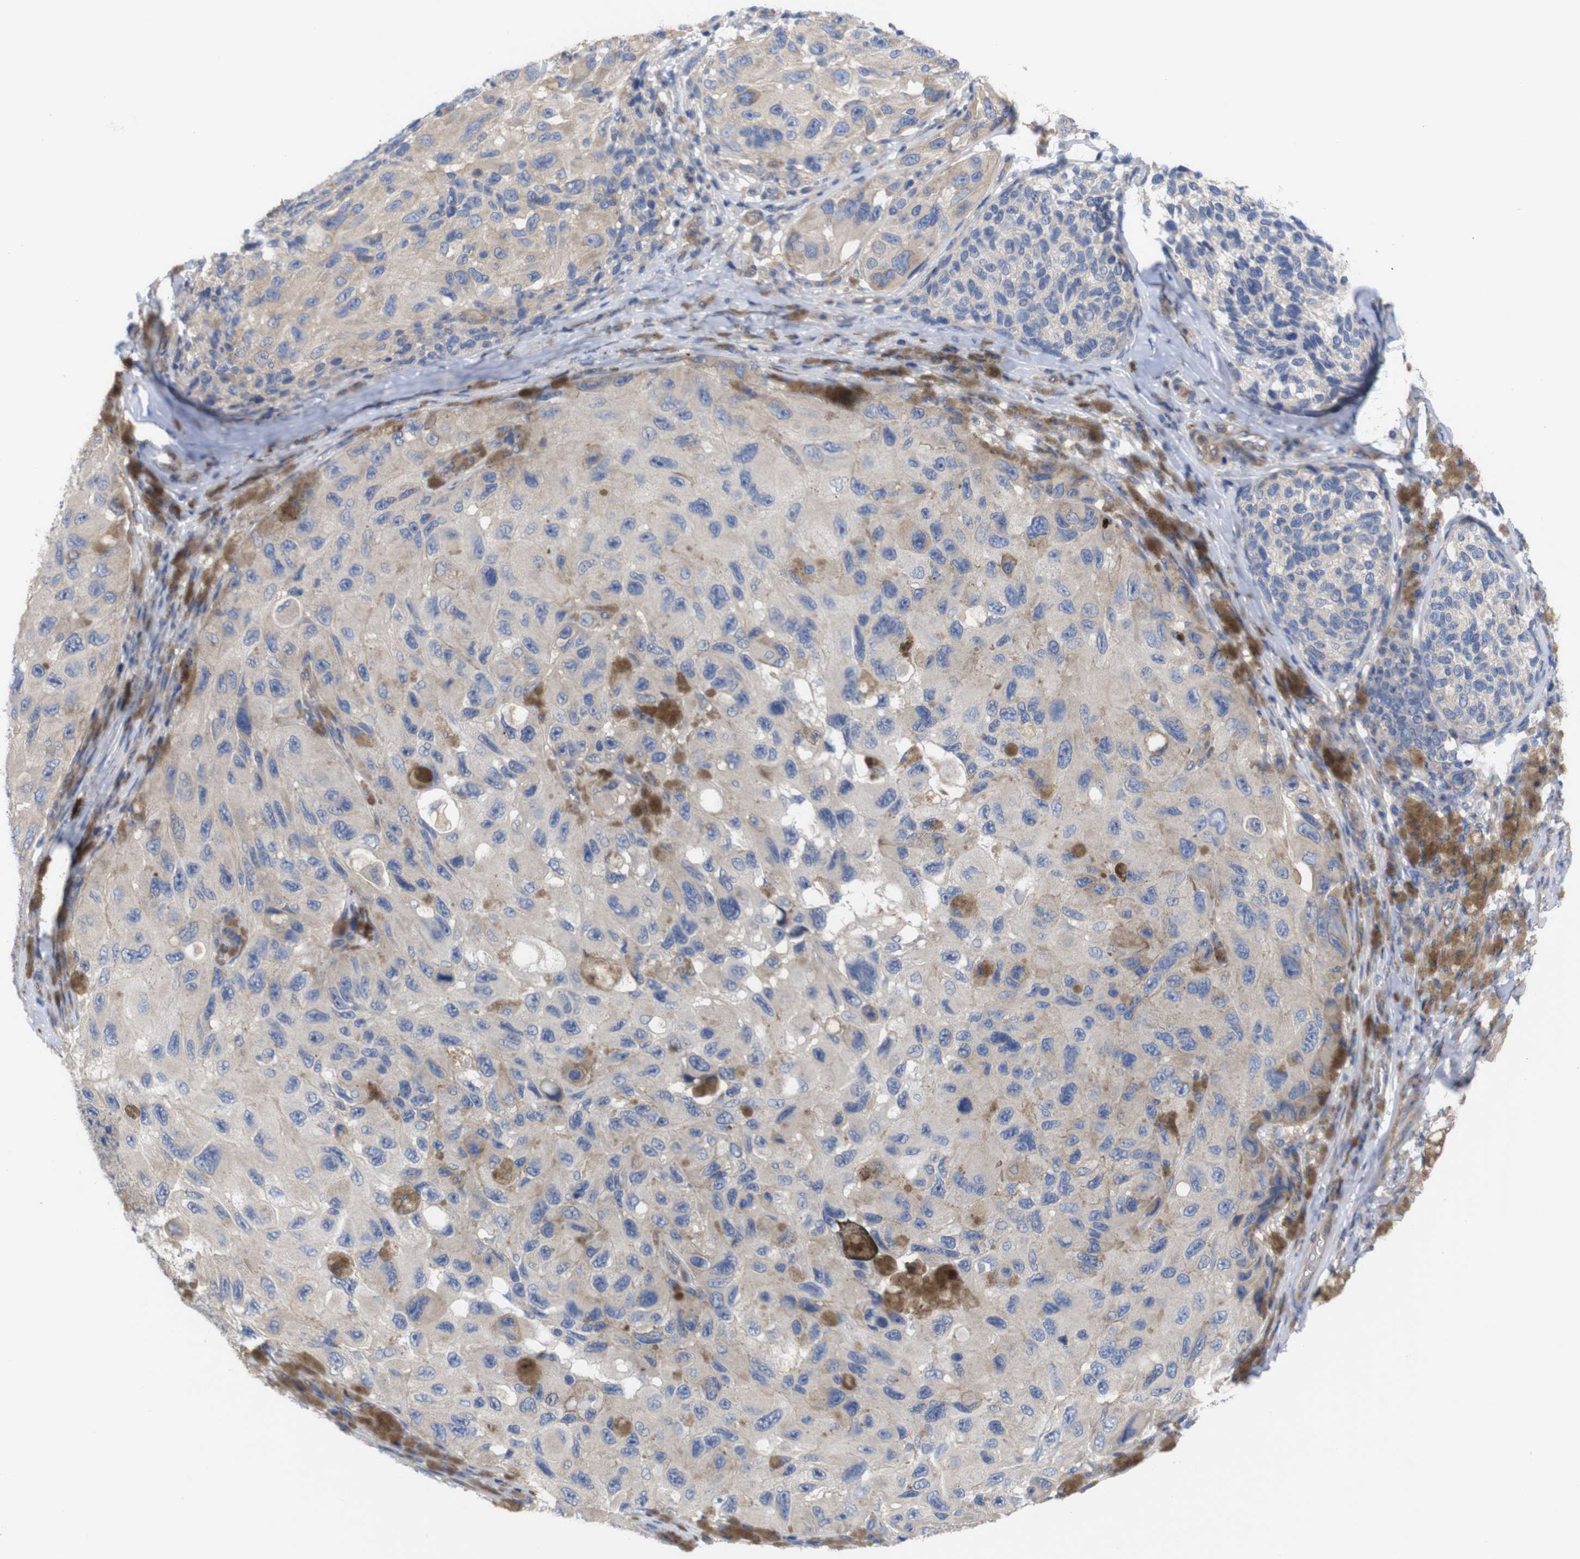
{"staining": {"intensity": "weak", "quantity": "25%-75%", "location": "cytoplasmic/membranous"}, "tissue": "melanoma", "cell_type": "Tumor cells", "image_type": "cancer", "snomed": [{"axis": "morphology", "description": "Malignant melanoma, NOS"}, {"axis": "topography", "description": "Skin"}], "caption": "Immunohistochemical staining of melanoma shows low levels of weak cytoplasmic/membranous positivity in about 25%-75% of tumor cells.", "gene": "USH1C", "patient": {"sex": "female", "age": 73}}